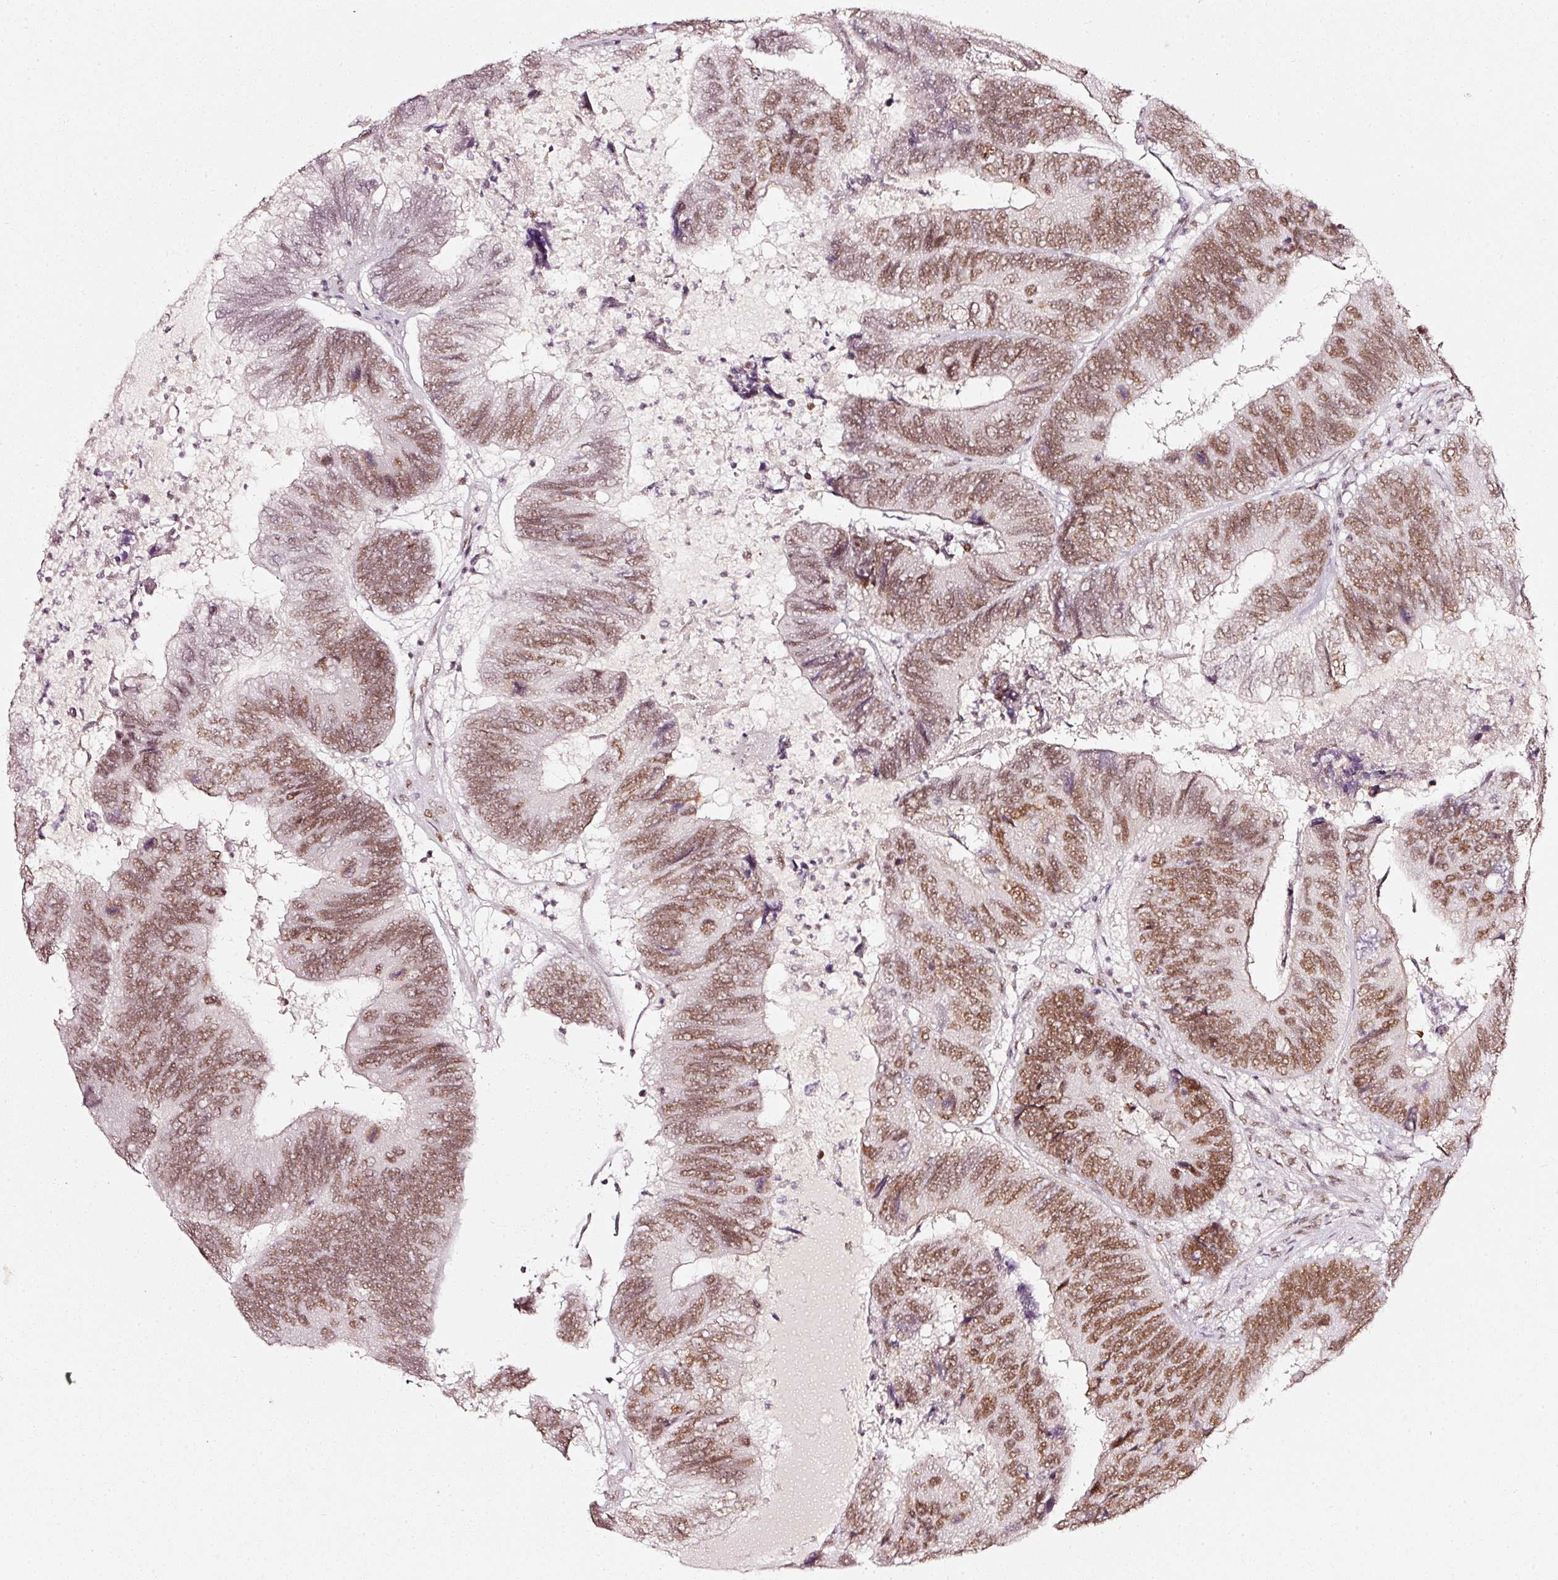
{"staining": {"intensity": "moderate", "quantity": ">75%", "location": "nuclear"}, "tissue": "colorectal cancer", "cell_type": "Tumor cells", "image_type": "cancer", "snomed": [{"axis": "morphology", "description": "Adenocarcinoma, NOS"}, {"axis": "topography", "description": "Colon"}], "caption": "Human colorectal cancer stained for a protein (brown) displays moderate nuclear positive staining in about >75% of tumor cells.", "gene": "PPP1R10", "patient": {"sex": "female", "age": 67}}